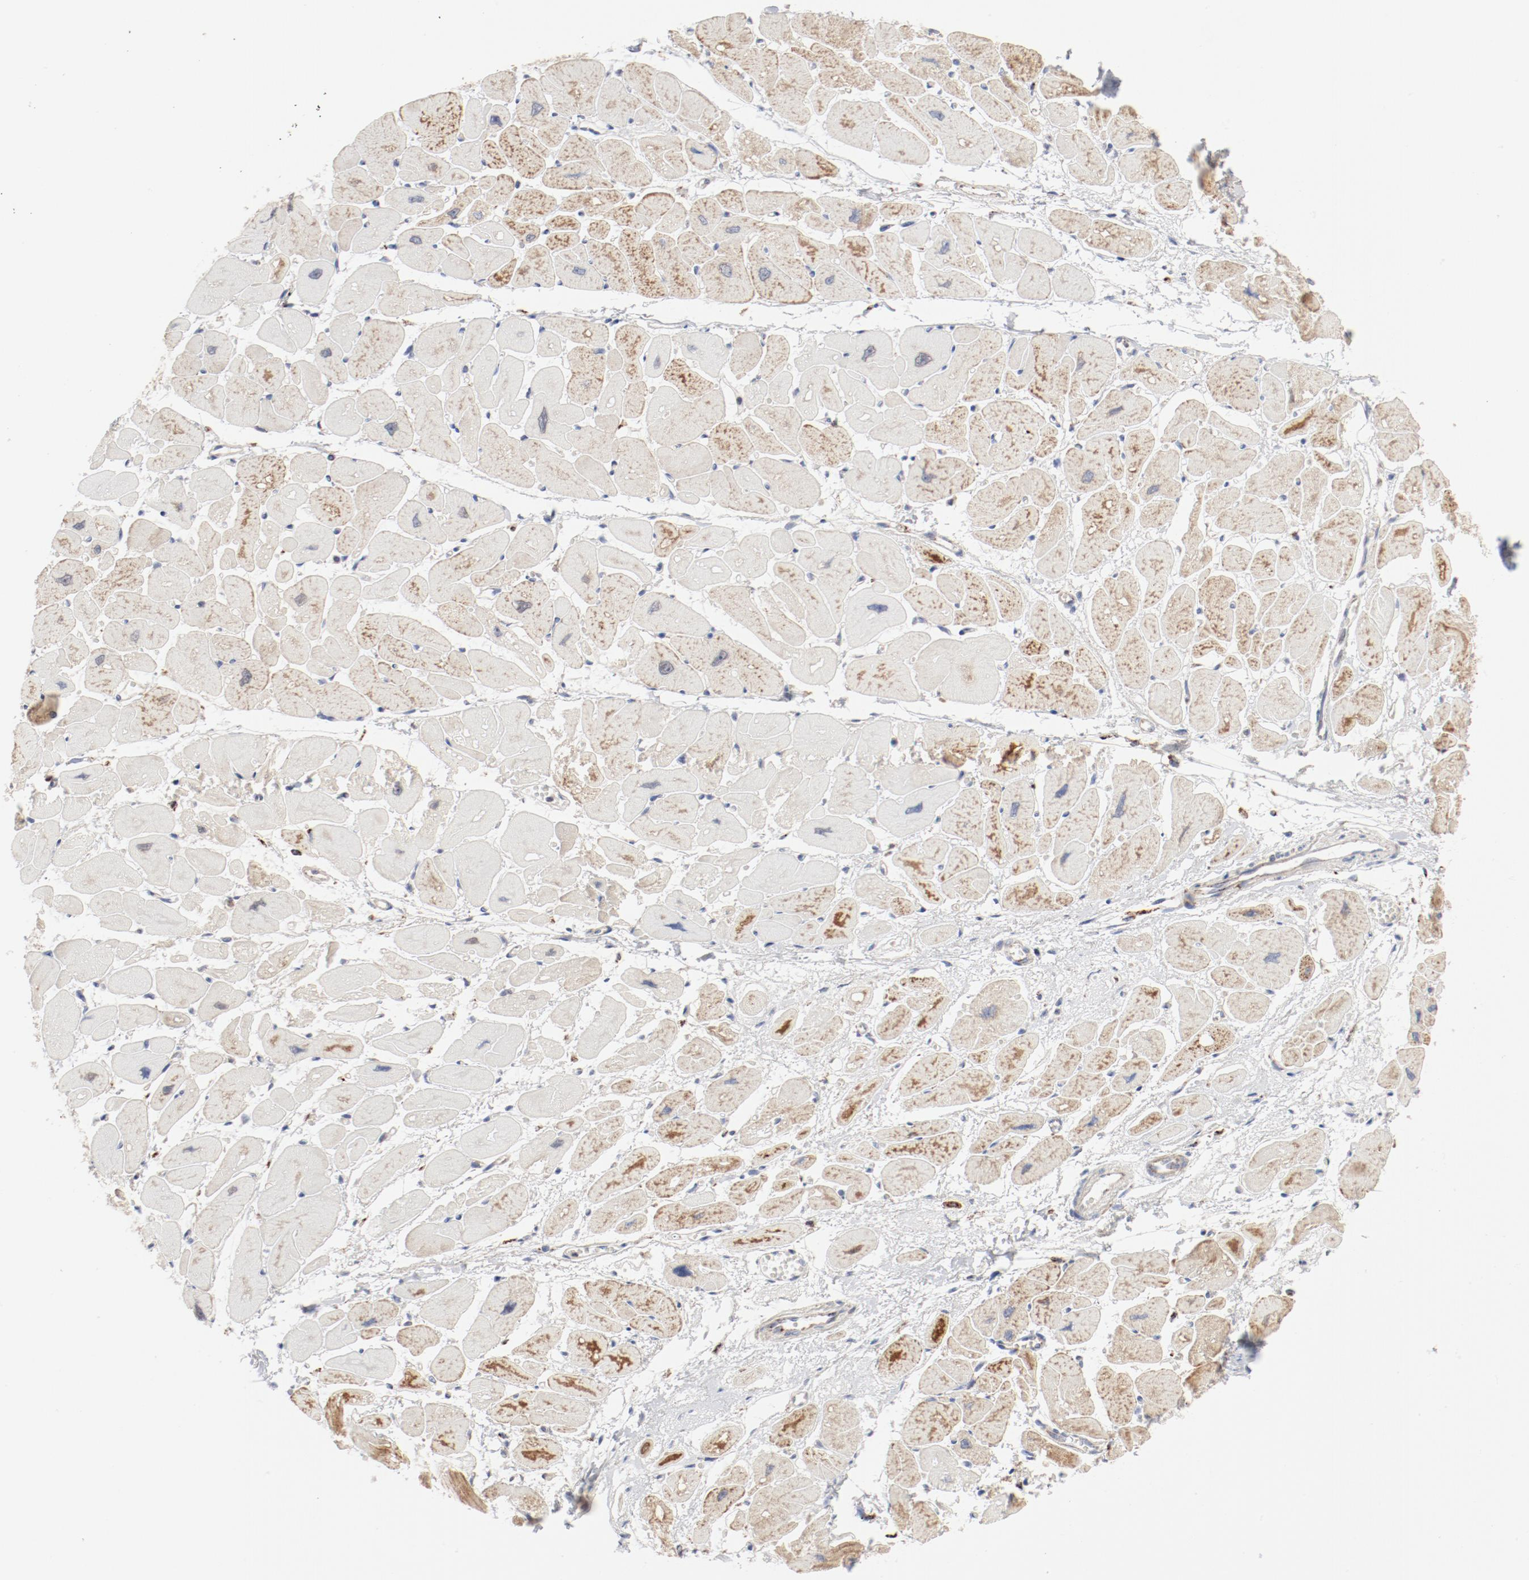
{"staining": {"intensity": "weak", "quantity": "25%-75%", "location": "cytoplasmic/membranous"}, "tissue": "heart muscle", "cell_type": "Cardiomyocytes", "image_type": "normal", "snomed": [{"axis": "morphology", "description": "Normal tissue, NOS"}, {"axis": "topography", "description": "Heart"}], "caption": "Immunohistochemistry image of normal heart muscle: human heart muscle stained using immunohistochemistry (IHC) displays low levels of weak protein expression localized specifically in the cytoplasmic/membranous of cardiomyocytes, appearing as a cytoplasmic/membranous brown color.", "gene": "SETD3", "patient": {"sex": "female", "age": 54}}